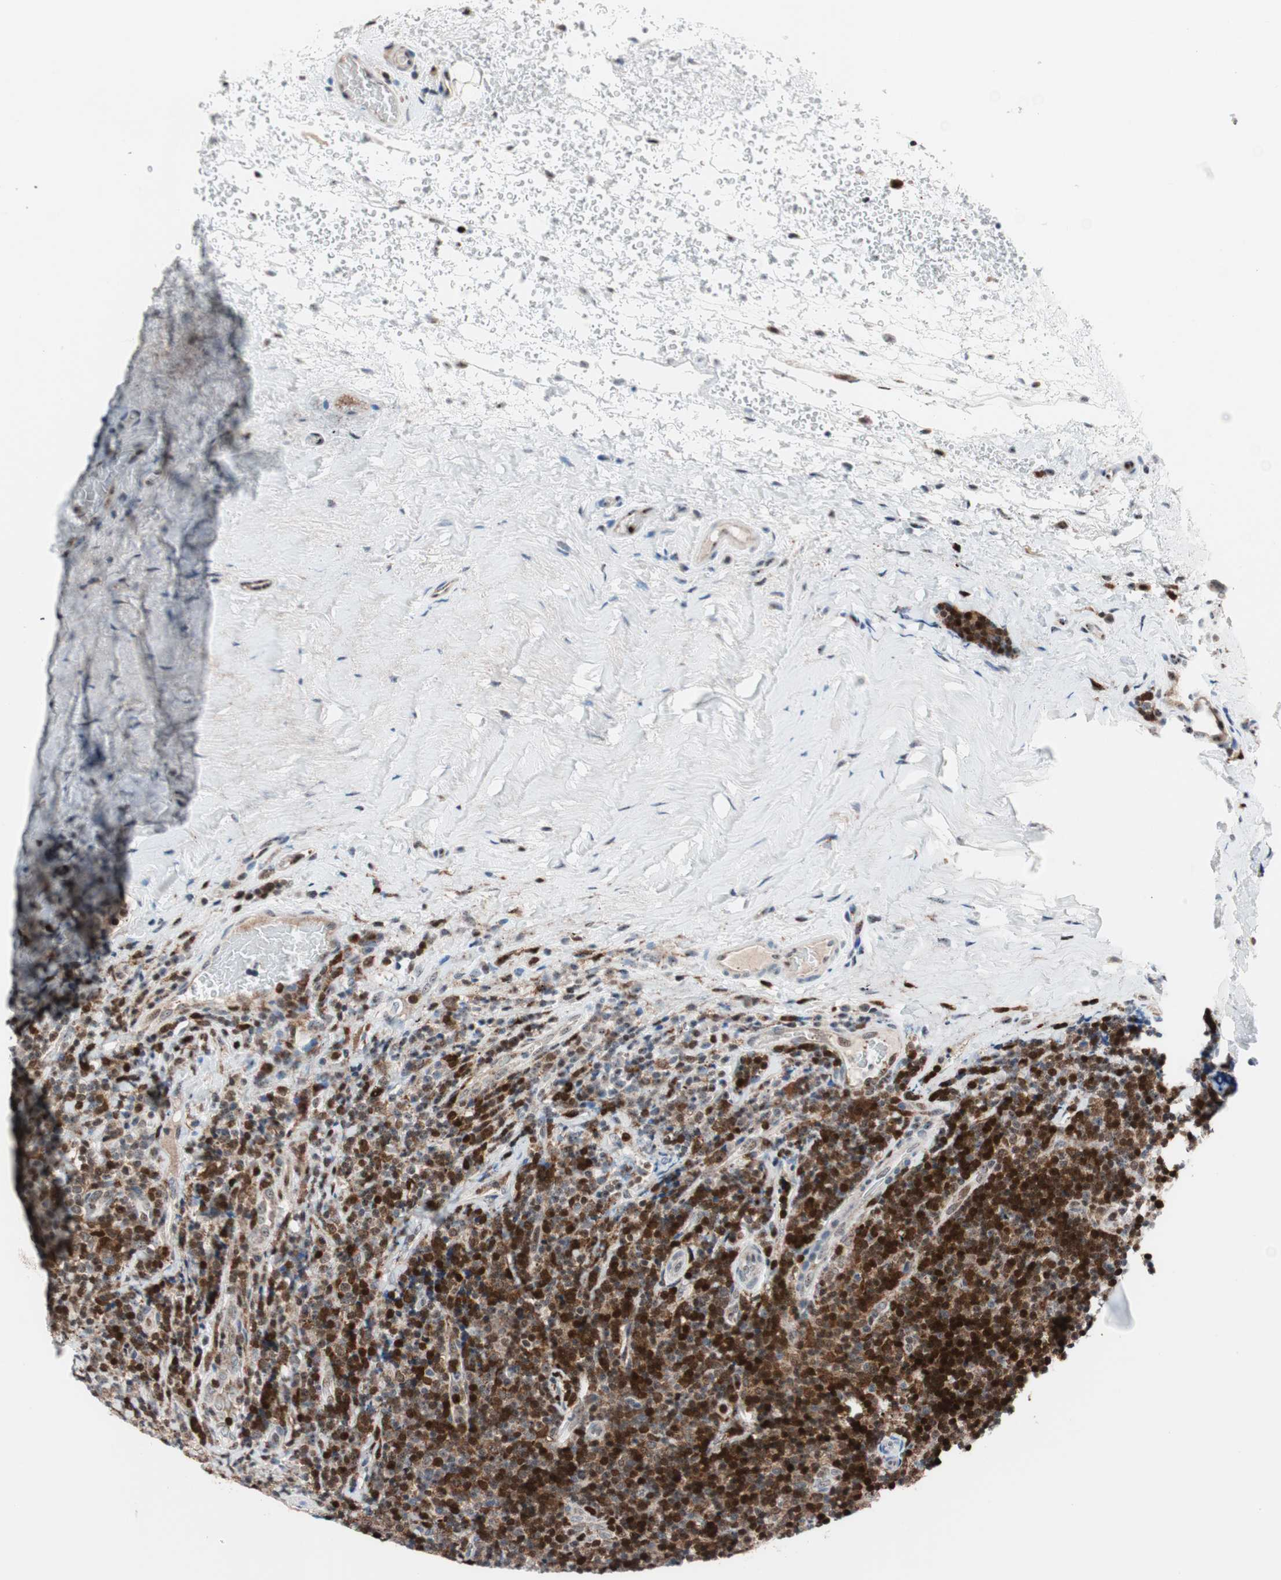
{"staining": {"intensity": "strong", "quantity": "25%-75%", "location": "nuclear"}, "tissue": "lymphoma", "cell_type": "Tumor cells", "image_type": "cancer", "snomed": [{"axis": "morphology", "description": "Malignant lymphoma, non-Hodgkin's type, High grade"}, {"axis": "topography", "description": "Tonsil"}], "caption": "Strong nuclear expression for a protein is appreciated in approximately 25%-75% of tumor cells of lymphoma using IHC.", "gene": "RGS10", "patient": {"sex": "female", "age": 36}}